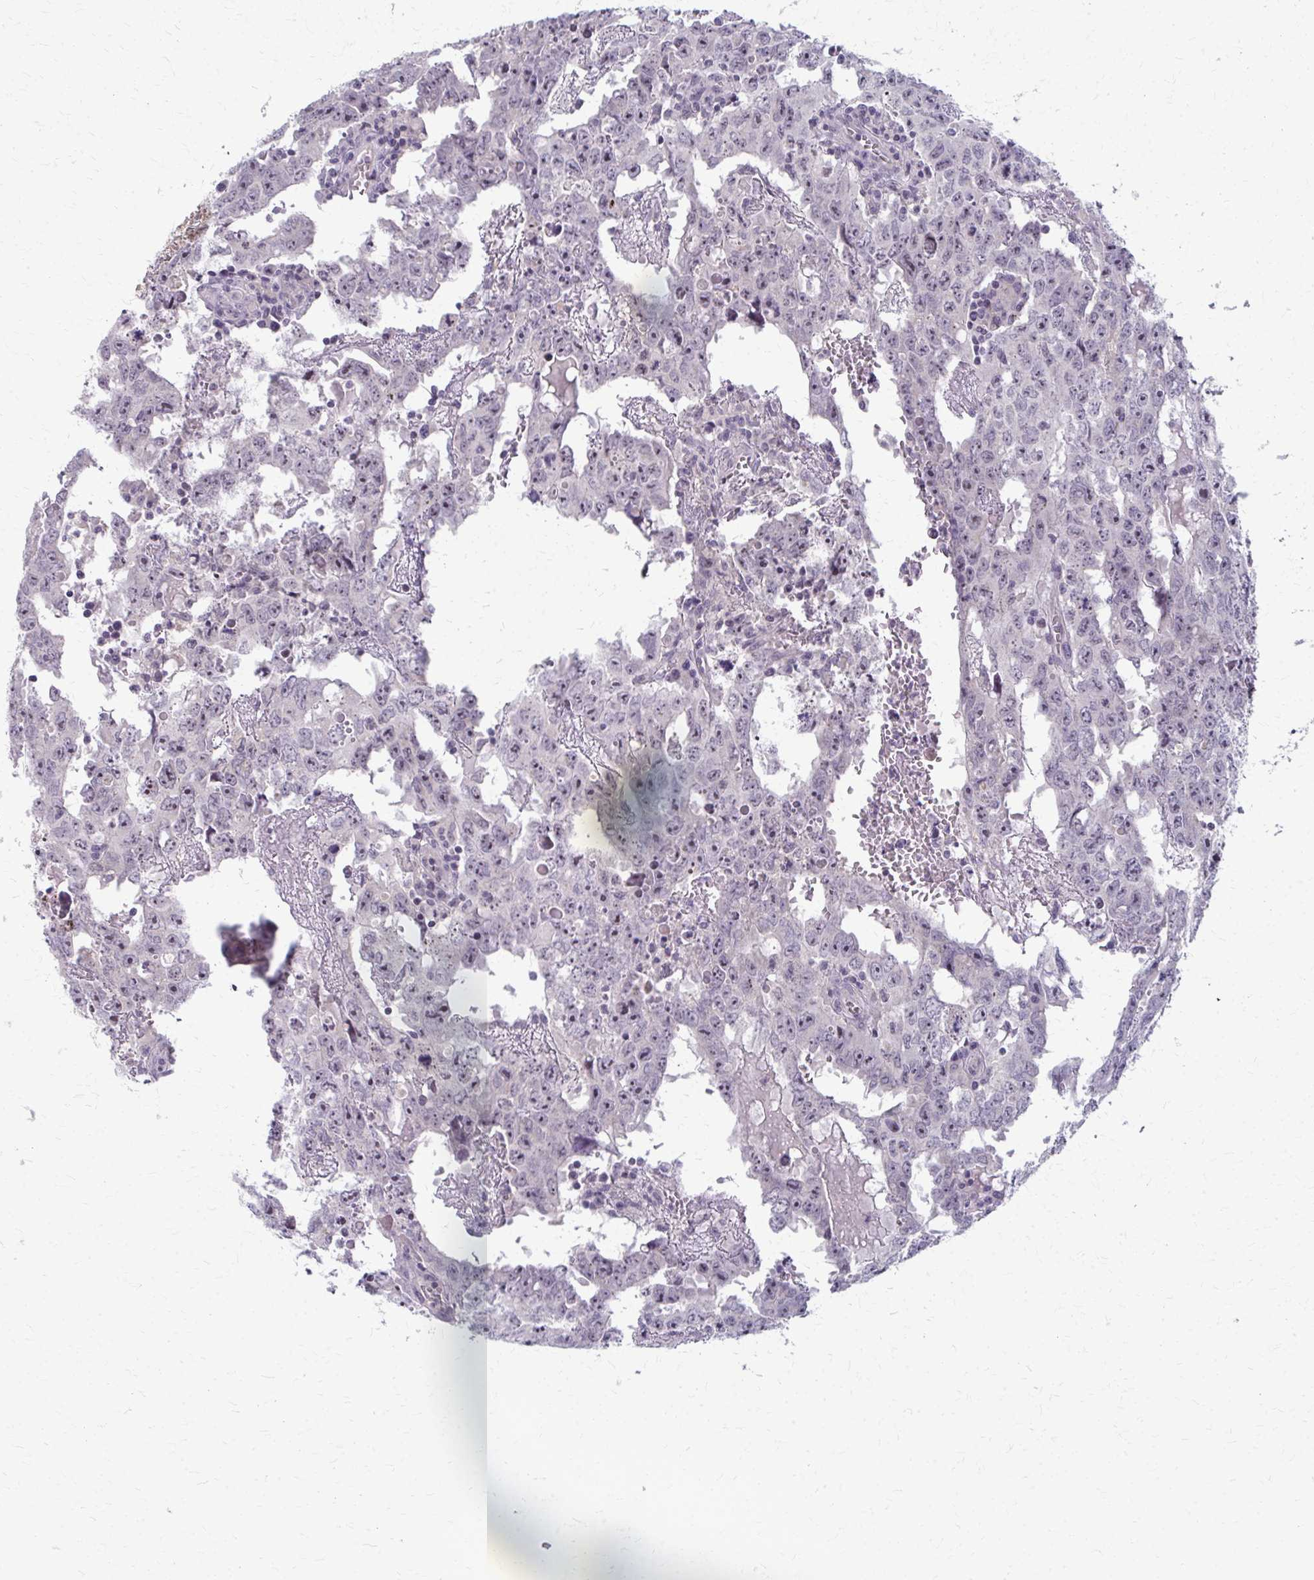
{"staining": {"intensity": "moderate", "quantity": "25%-75%", "location": "nuclear"}, "tissue": "testis cancer", "cell_type": "Tumor cells", "image_type": "cancer", "snomed": [{"axis": "morphology", "description": "Carcinoma, Embryonal, NOS"}, {"axis": "topography", "description": "Testis"}], "caption": "This image reveals testis cancer stained with IHC to label a protein in brown. The nuclear of tumor cells show moderate positivity for the protein. Nuclei are counter-stained blue.", "gene": "NUDT16", "patient": {"sex": "male", "age": 22}}